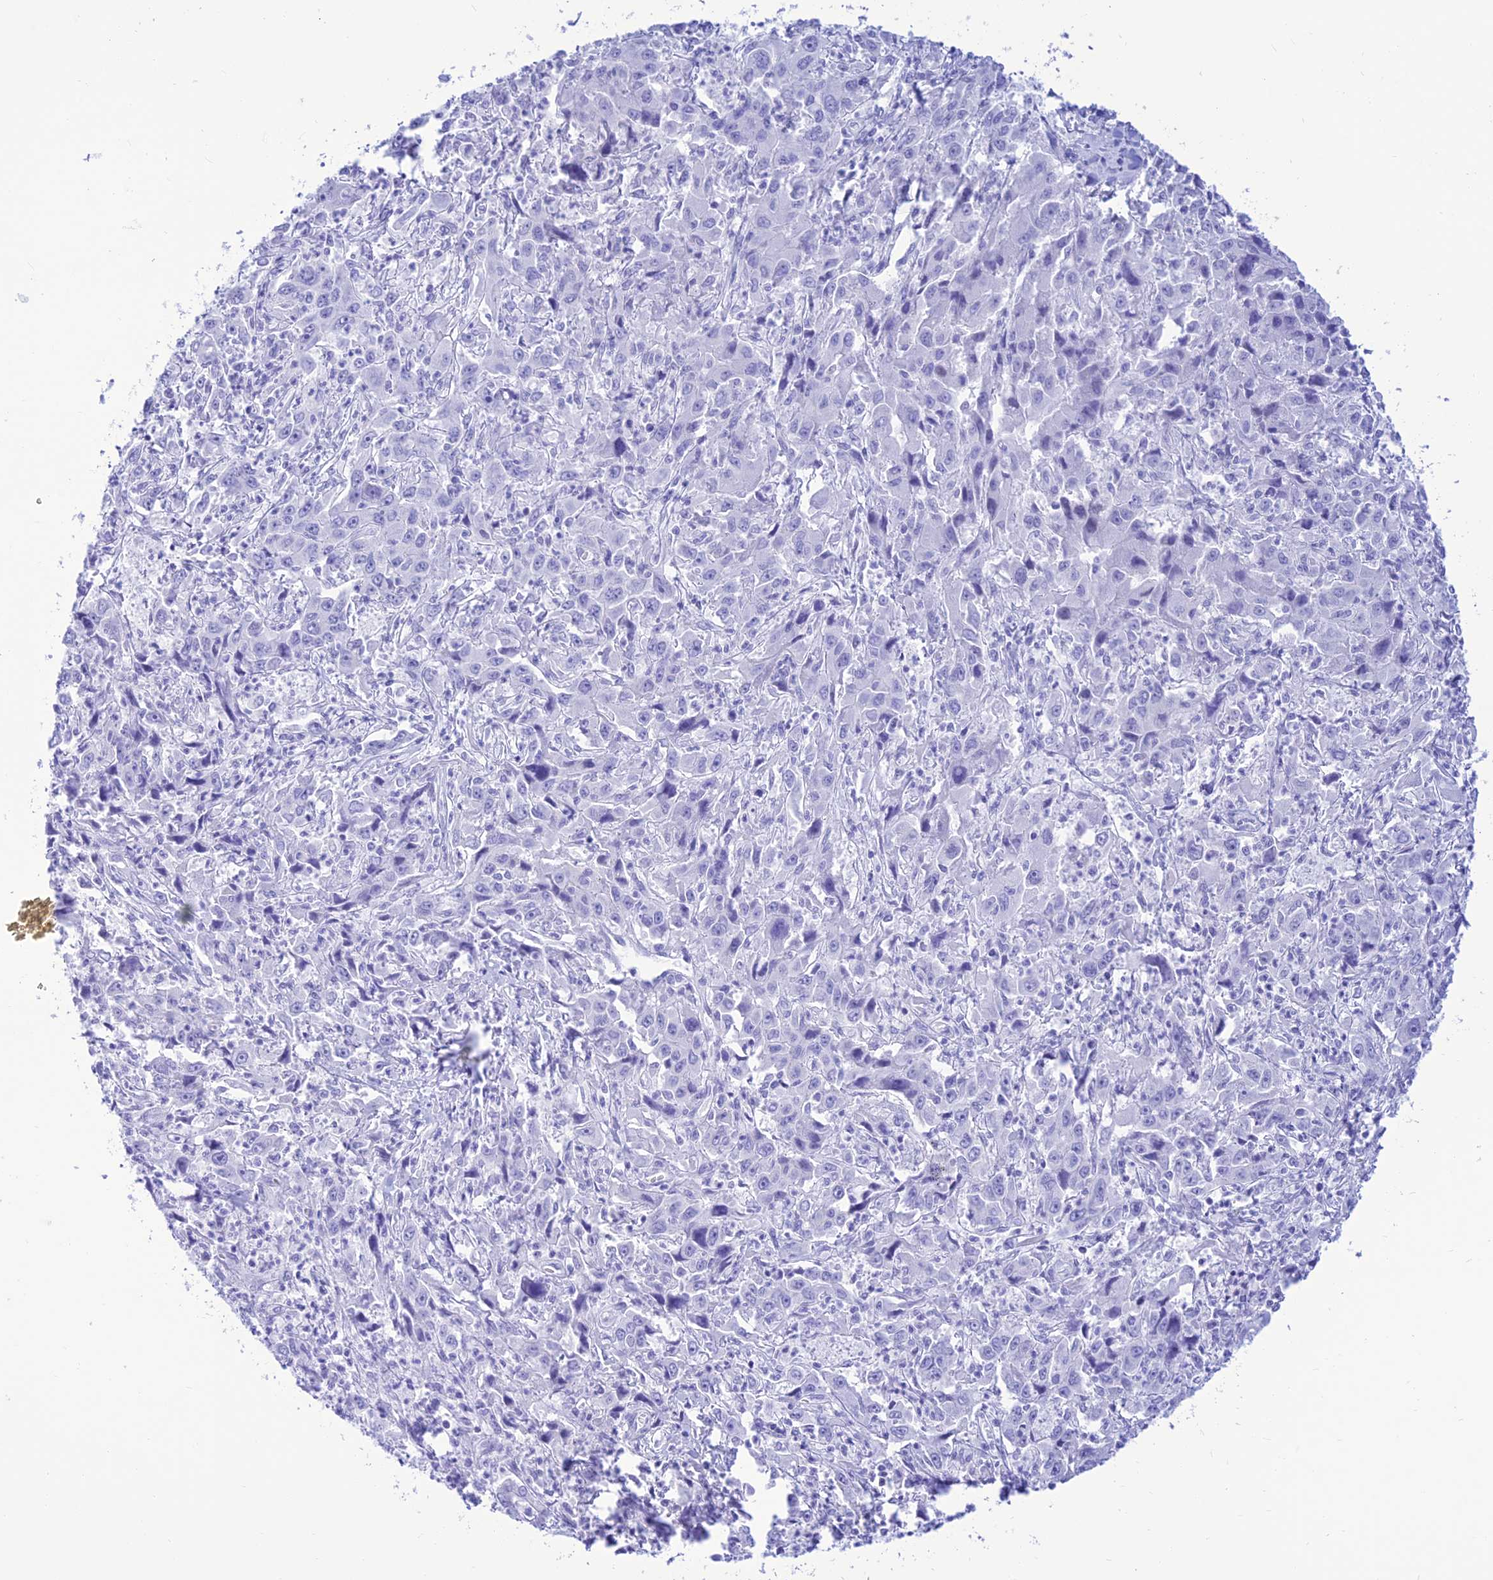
{"staining": {"intensity": "negative", "quantity": "none", "location": "none"}, "tissue": "liver cancer", "cell_type": "Tumor cells", "image_type": "cancer", "snomed": [{"axis": "morphology", "description": "Carcinoma, Hepatocellular, NOS"}, {"axis": "topography", "description": "Liver"}], "caption": "Tumor cells are negative for brown protein staining in liver hepatocellular carcinoma.", "gene": "PRNP", "patient": {"sex": "male", "age": 63}}